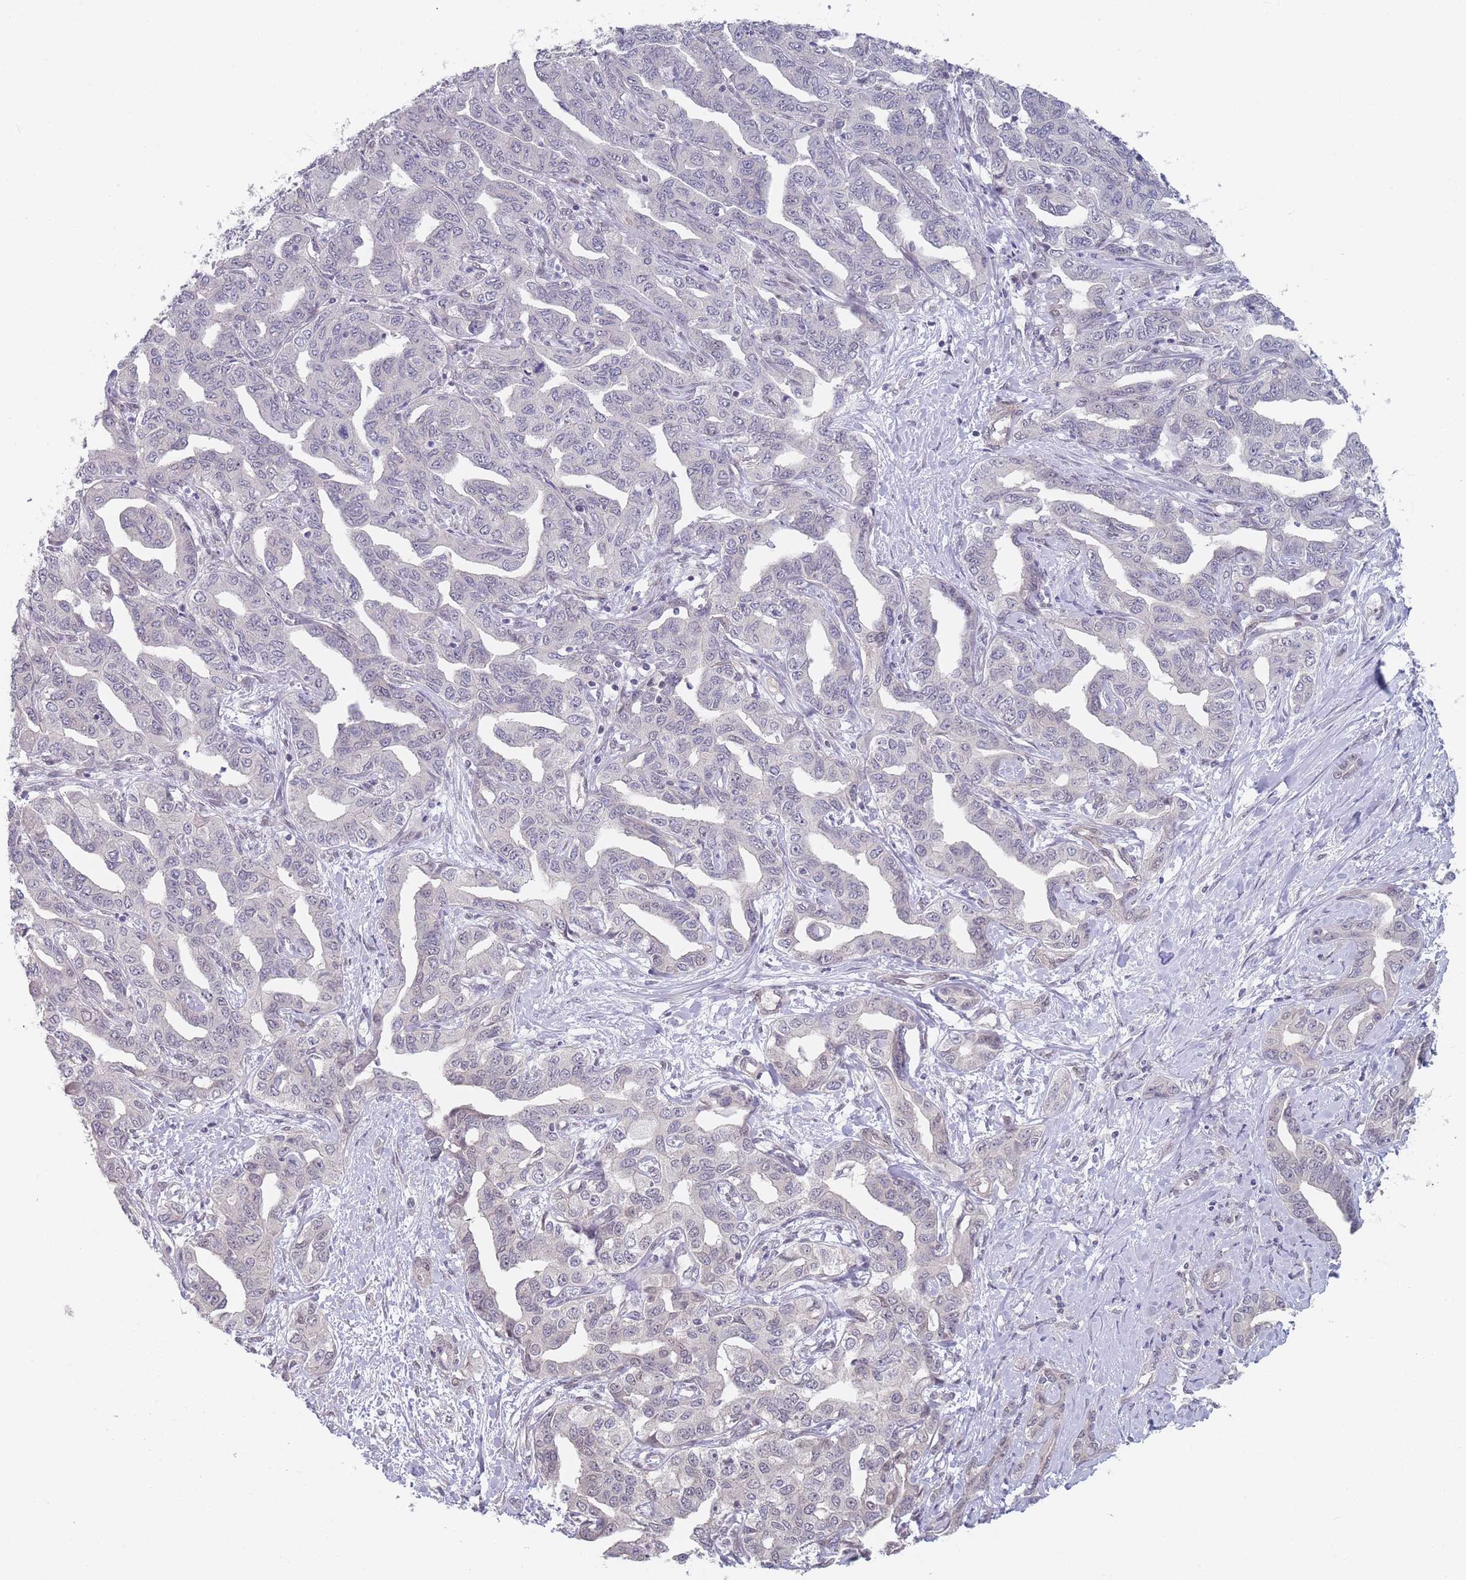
{"staining": {"intensity": "negative", "quantity": "none", "location": "none"}, "tissue": "liver cancer", "cell_type": "Tumor cells", "image_type": "cancer", "snomed": [{"axis": "morphology", "description": "Cholangiocarcinoma"}, {"axis": "topography", "description": "Liver"}], "caption": "IHC image of human liver cancer (cholangiocarcinoma) stained for a protein (brown), which shows no staining in tumor cells.", "gene": "ANKRD10", "patient": {"sex": "male", "age": 59}}